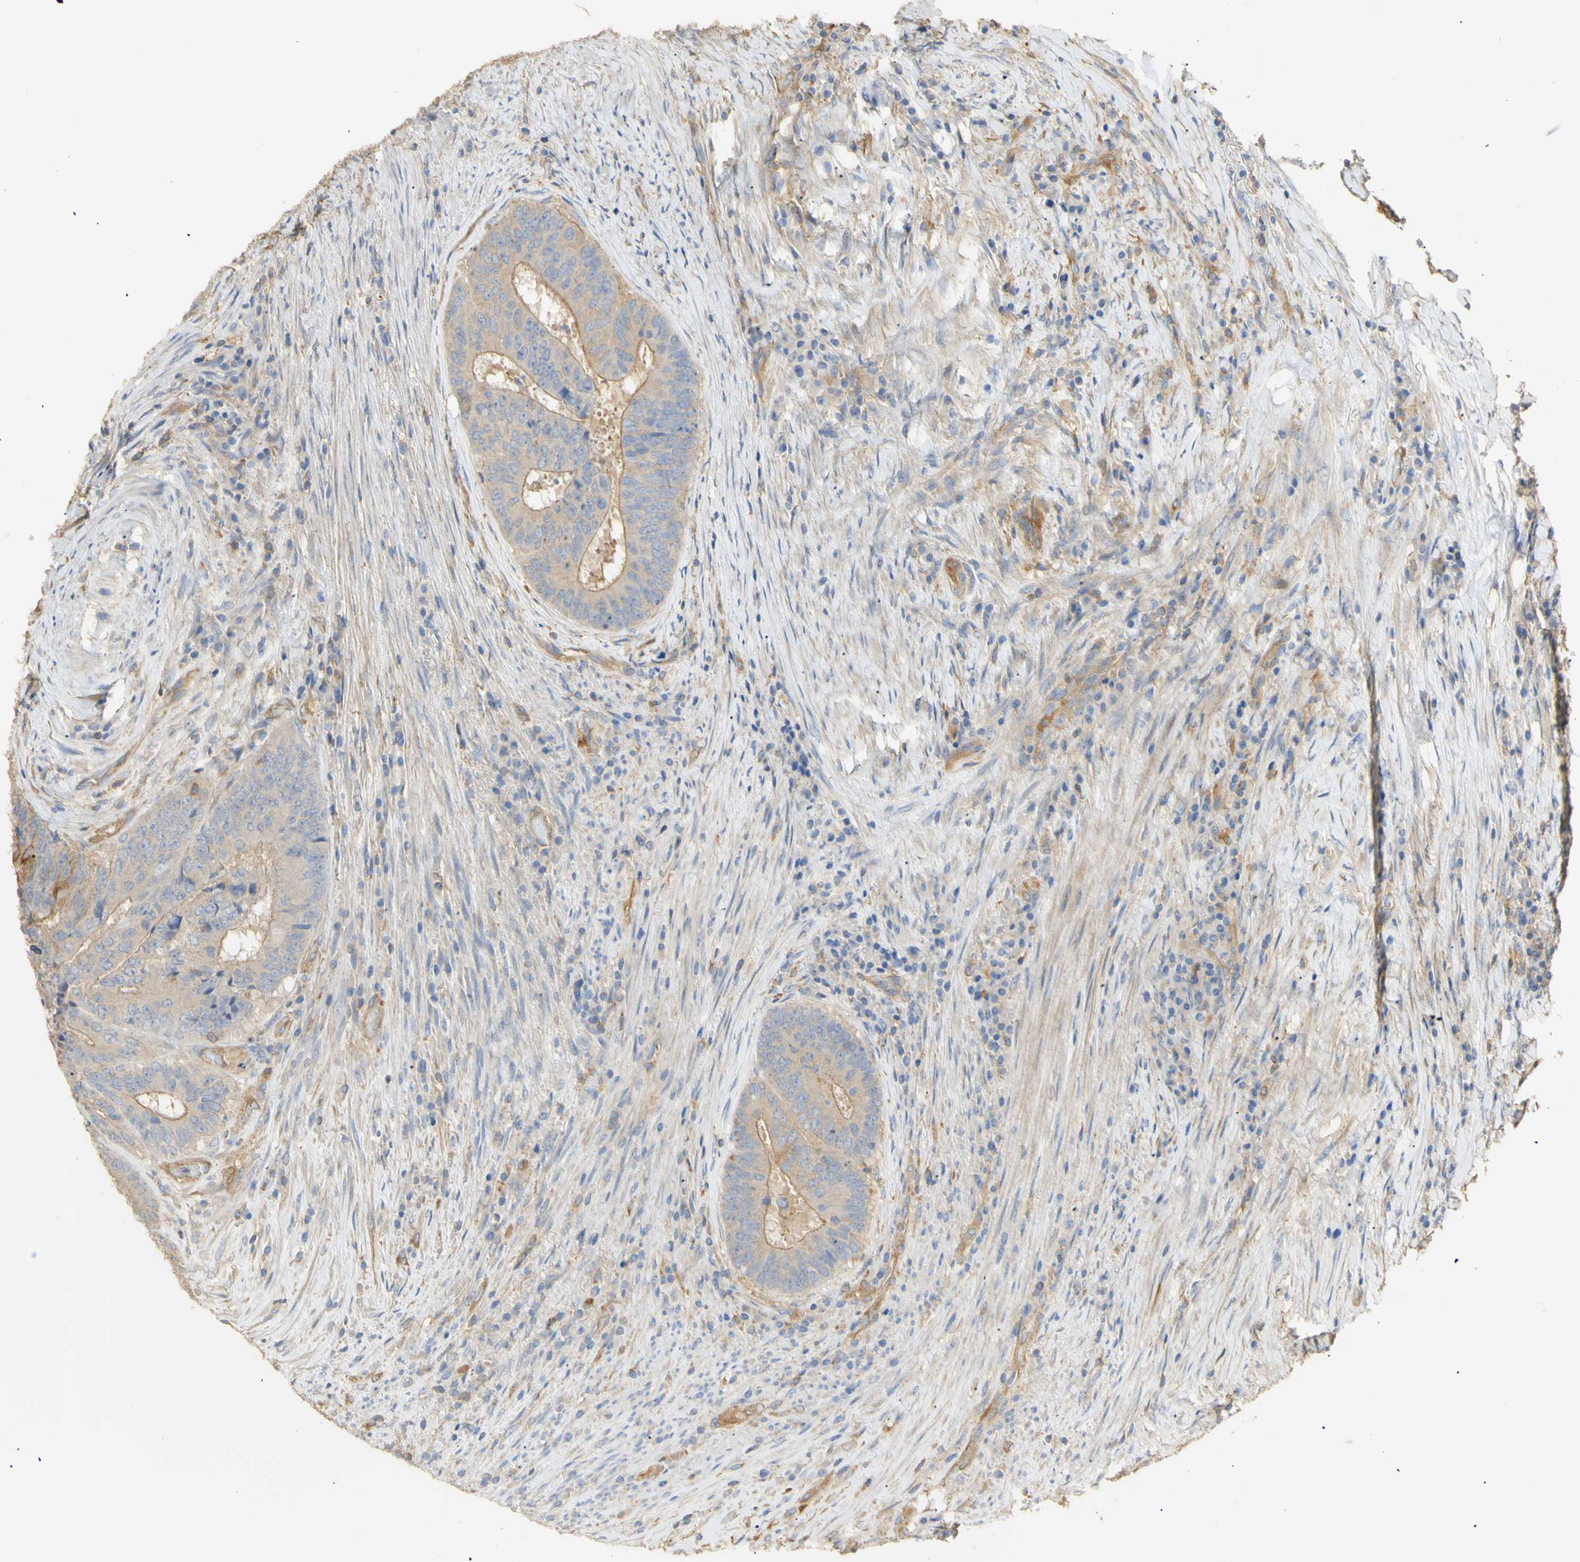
{"staining": {"intensity": "moderate", "quantity": "25%-75%", "location": "cytoplasmic/membranous"}, "tissue": "colorectal cancer", "cell_type": "Tumor cells", "image_type": "cancer", "snomed": [{"axis": "morphology", "description": "Adenocarcinoma, NOS"}, {"axis": "topography", "description": "Rectum"}], "caption": "Protein staining shows moderate cytoplasmic/membranous expression in about 25%-75% of tumor cells in colorectal cancer.", "gene": "KCNE4", "patient": {"sex": "male", "age": 72}}